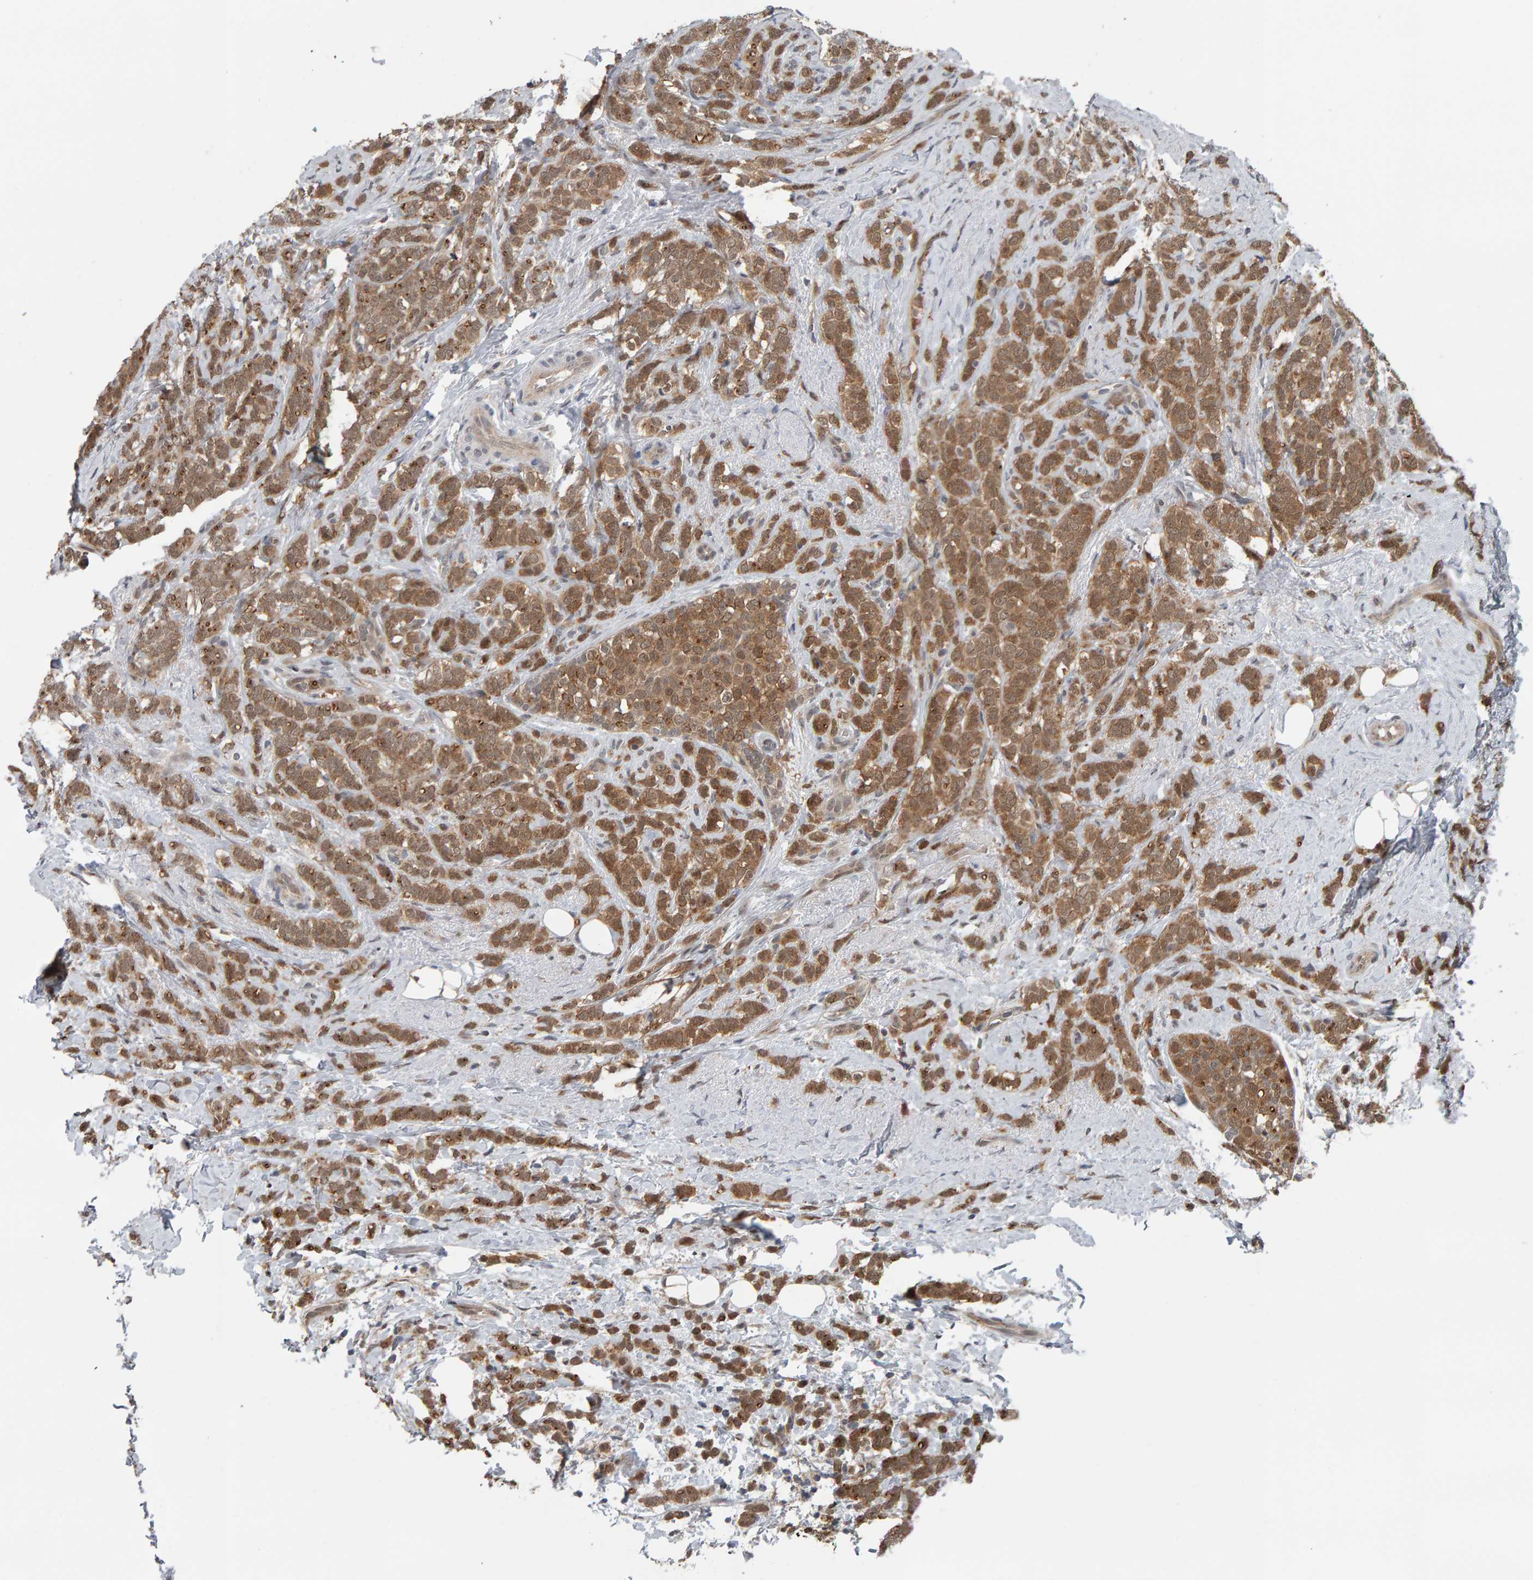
{"staining": {"intensity": "moderate", "quantity": ">75%", "location": "cytoplasmic/membranous,nuclear"}, "tissue": "breast cancer", "cell_type": "Tumor cells", "image_type": "cancer", "snomed": [{"axis": "morphology", "description": "Lobular carcinoma"}, {"axis": "topography", "description": "Breast"}], "caption": "Protein expression analysis of lobular carcinoma (breast) demonstrates moderate cytoplasmic/membranous and nuclear staining in about >75% of tumor cells. Ihc stains the protein in brown and the nuclei are stained blue.", "gene": "COASY", "patient": {"sex": "female", "age": 50}}